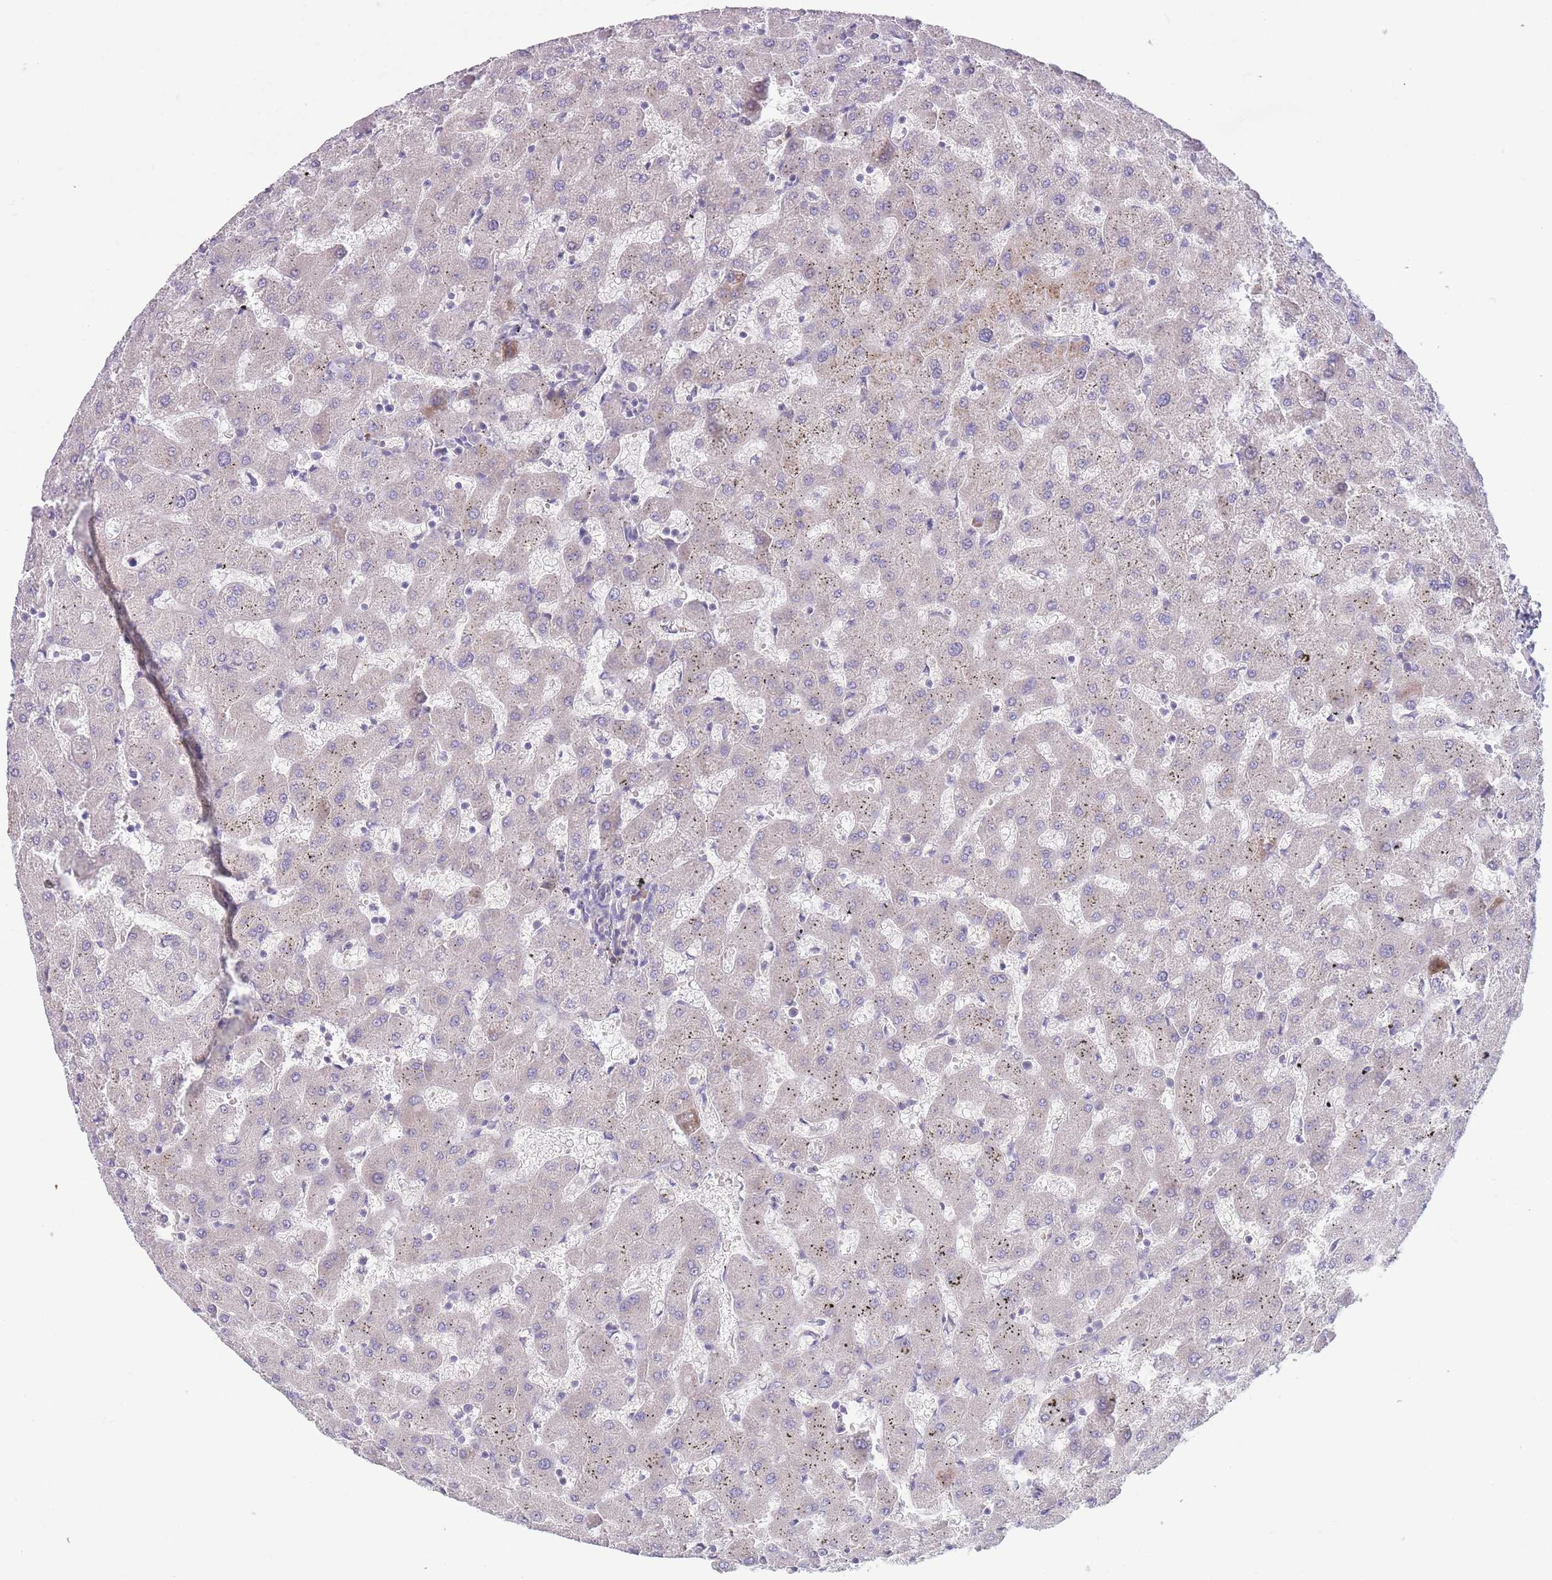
{"staining": {"intensity": "negative", "quantity": "none", "location": "none"}, "tissue": "liver", "cell_type": "Cholangiocytes", "image_type": "normal", "snomed": [{"axis": "morphology", "description": "Normal tissue, NOS"}, {"axis": "topography", "description": "Liver"}], "caption": "DAB immunohistochemical staining of benign liver demonstrates no significant staining in cholangiocytes.", "gene": "PNPLA5", "patient": {"sex": "female", "age": 63}}